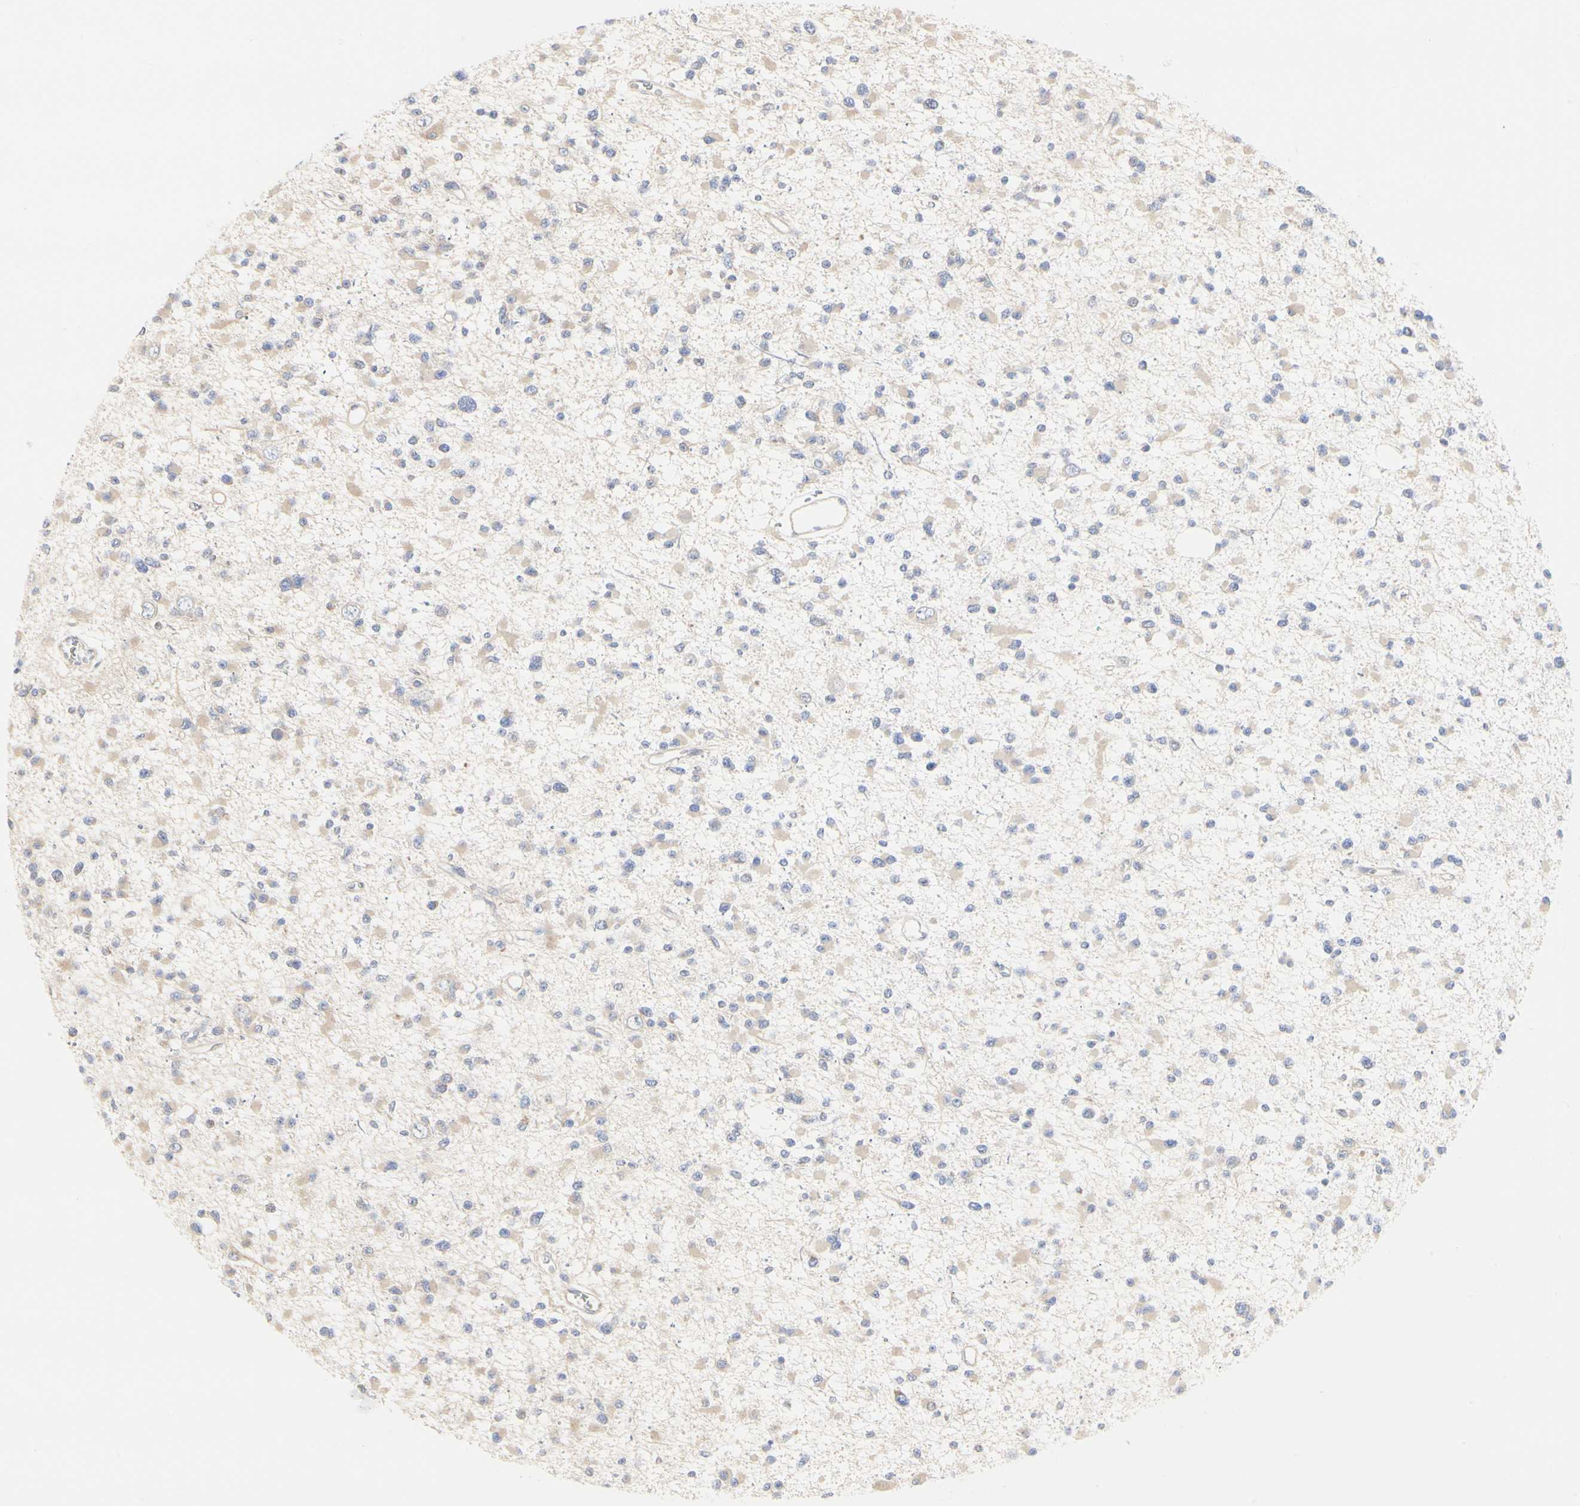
{"staining": {"intensity": "weak", "quantity": "25%-75%", "location": "cytoplasmic/membranous"}, "tissue": "glioma", "cell_type": "Tumor cells", "image_type": "cancer", "snomed": [{"axis": "morphology", "description": "Glioma, malignant, Low grade"}, {"axis": "topography", "description": "Brain"}], "caption": "Immunohistochemistry of malignant glioma (low-grade) reveals low levels of weak cytoplasmic/membranous positivity in about 25%-75% of tumor cells.", "gene": "C3orf52", "patient": {"sex": "female", "age": 22}}